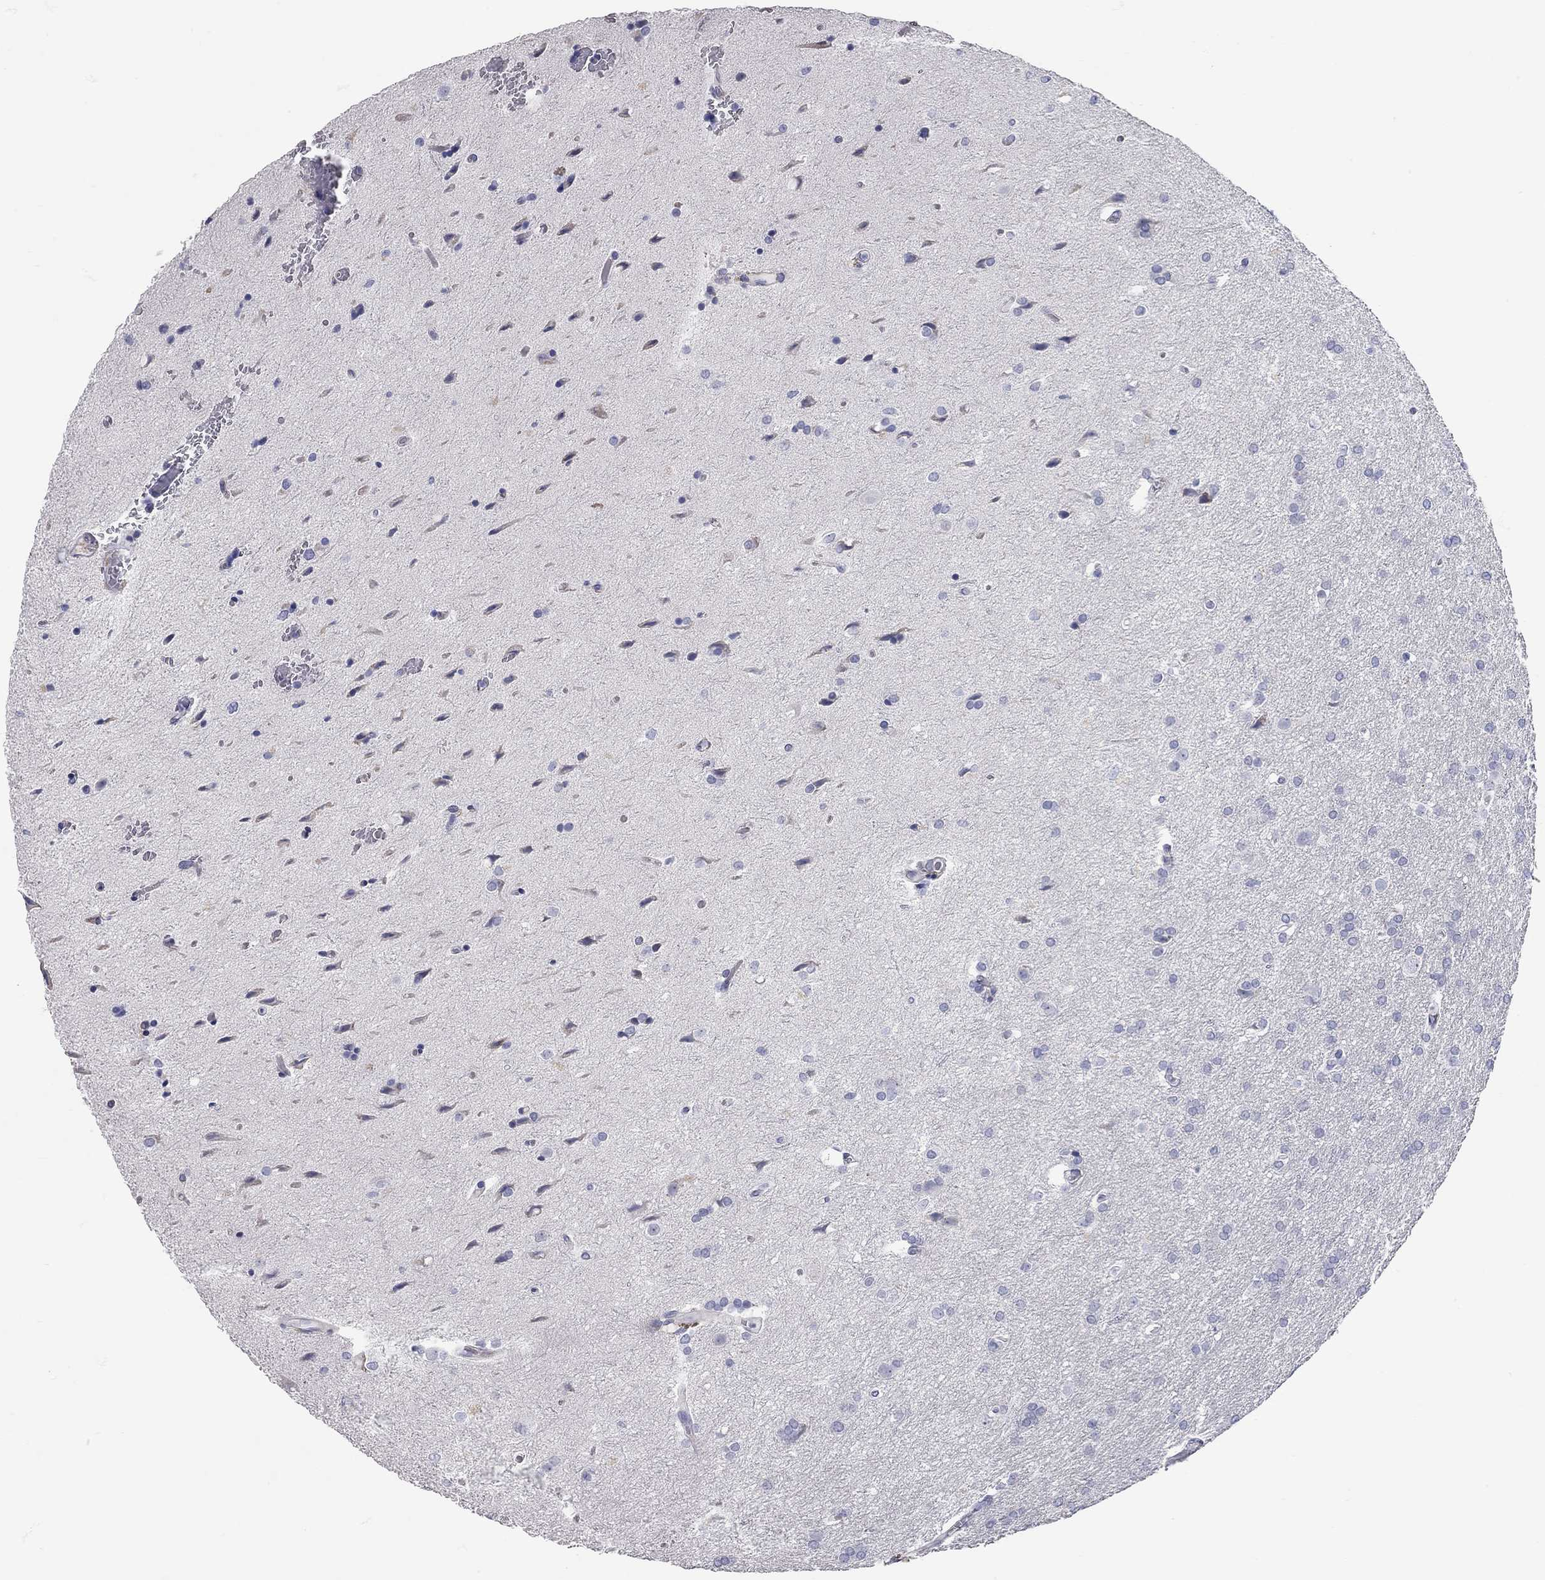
{"staining": {"intensity": "negative", "quantity": "none", "location": "none"}, "tissue": "glioma", "cell_type": "Tumor cells", "image_type": "cancer", "snomed": [{"axis": "morphology", "description": "Glioma, malignant, Low grade"}, {"axis": "topography", "description": "Brain"}], "caption": "A photomicrograph of human glioma is negative for staining in tumor cells.", "gene": "XAGE2", "patient": {"sex": "female", "age": 32}}